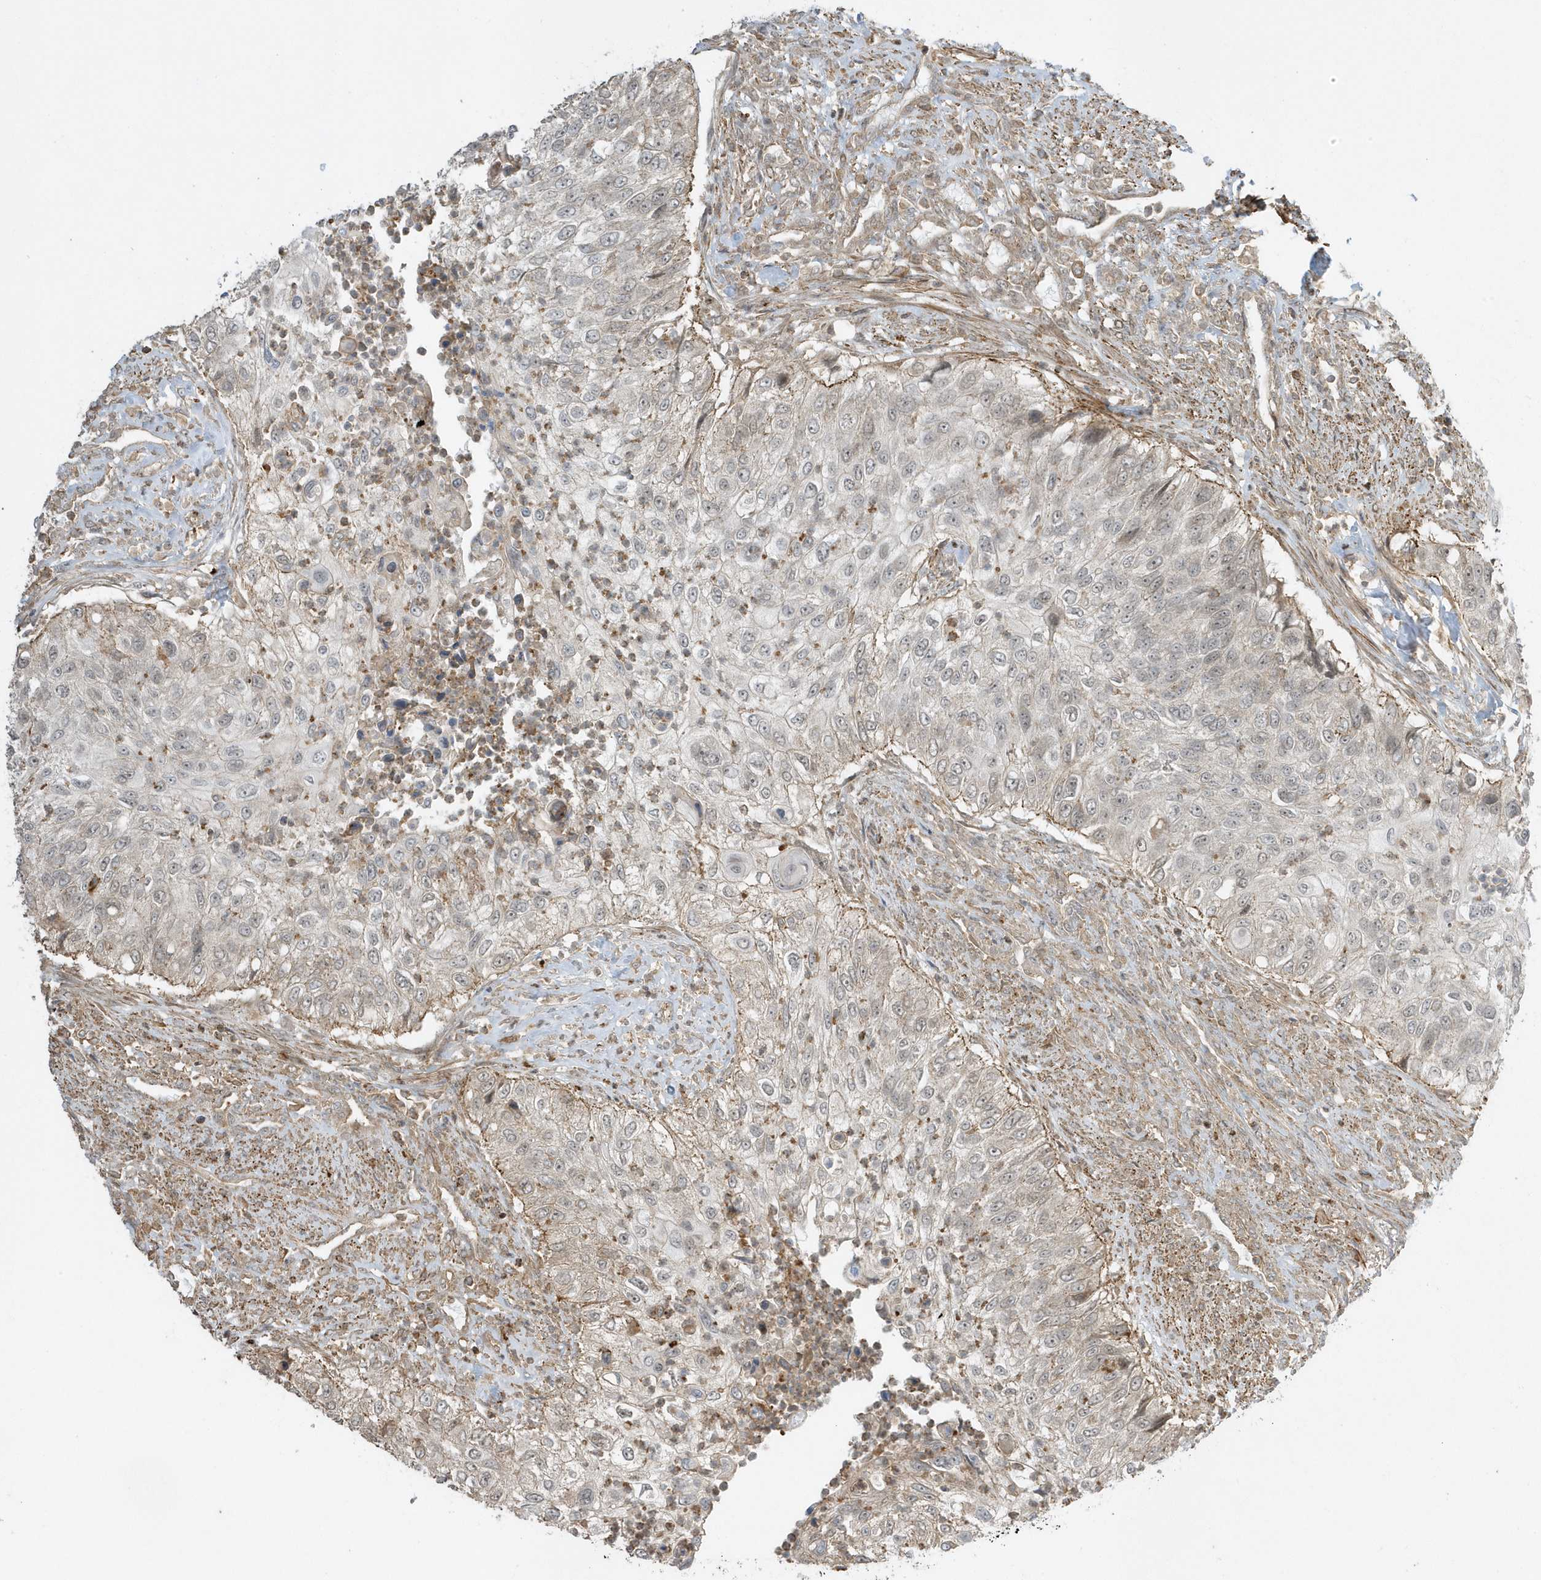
{"staining": {"intensity": "negative", "quantity": "none", "location": "none"}, "tissue": "urothelial cancer", "cell_type": "Tumor cells", "image_type": "cancer", "snomed": [{"axis": "morphology", "description": "Urothelial carcinoma, High grade"}, {"axis": "topography", "description": "Urinary bladder"}], "caption": "Immunohistochemical staining of high-grade urothelial carcinoma displays no significant expression in tumor cells.", "gene": "ZBTB8A", "patient": {"sex": "female", "age": 60}}